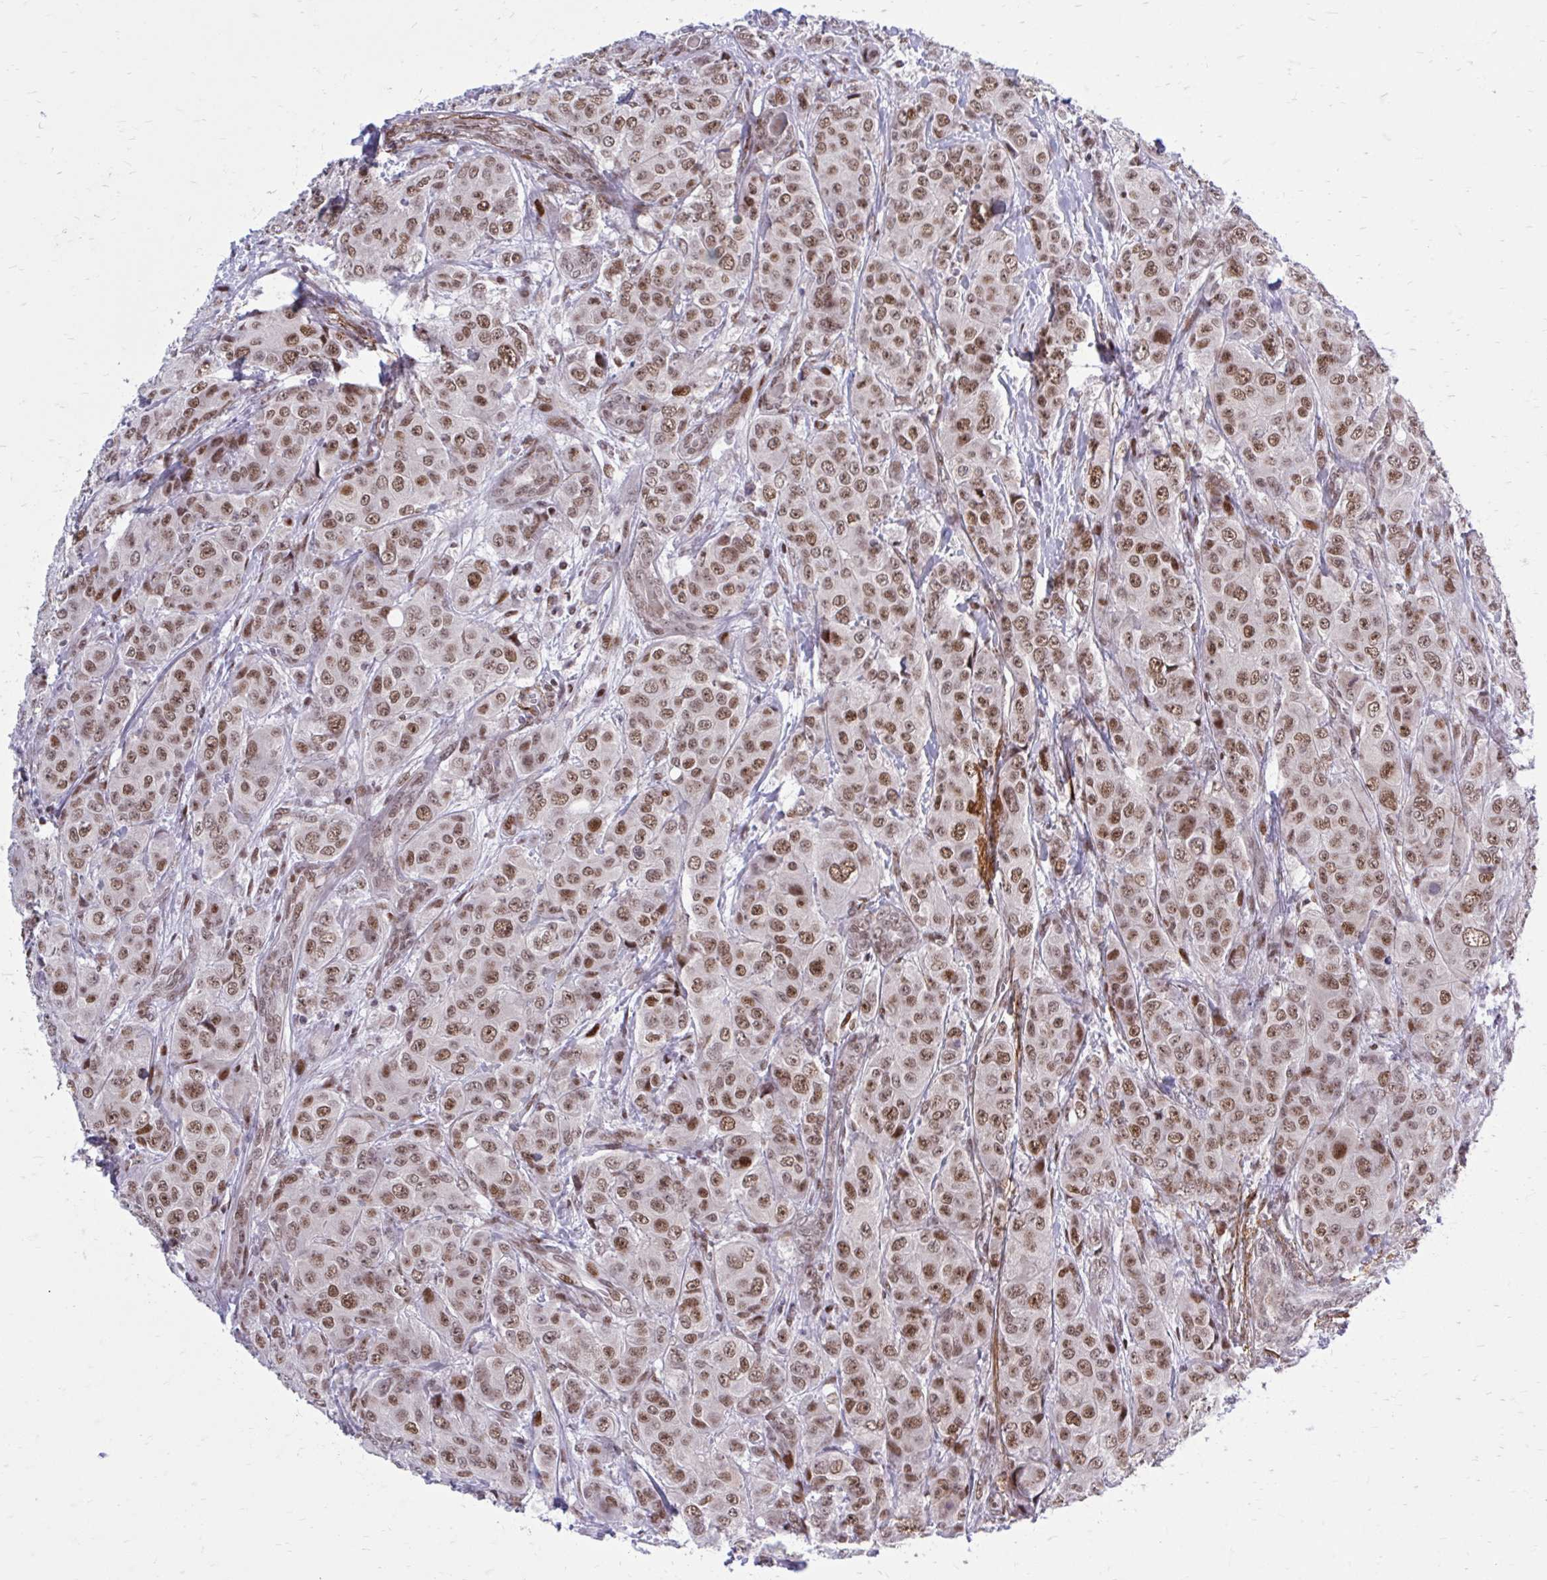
{"staining": {"intensity": "moderate", "quantity": ">75%", "location": "nuclear"}, "tissue": "breast cancer", "cell_type": "Tumor cells", "image_type": "cancer", "snomed": [{"axis": "morphology", "description": "Duct carcinoma"}, {"axis": "topography", "description": "Breast"}], "caption": "Tumor cells display medium levels of moderate nuclear staining in approximately >75% of cells in human infiltrating ductal carcinoma (breast).", "gene": "PSME4", "patient": {"sex": "female", "age": 43}}